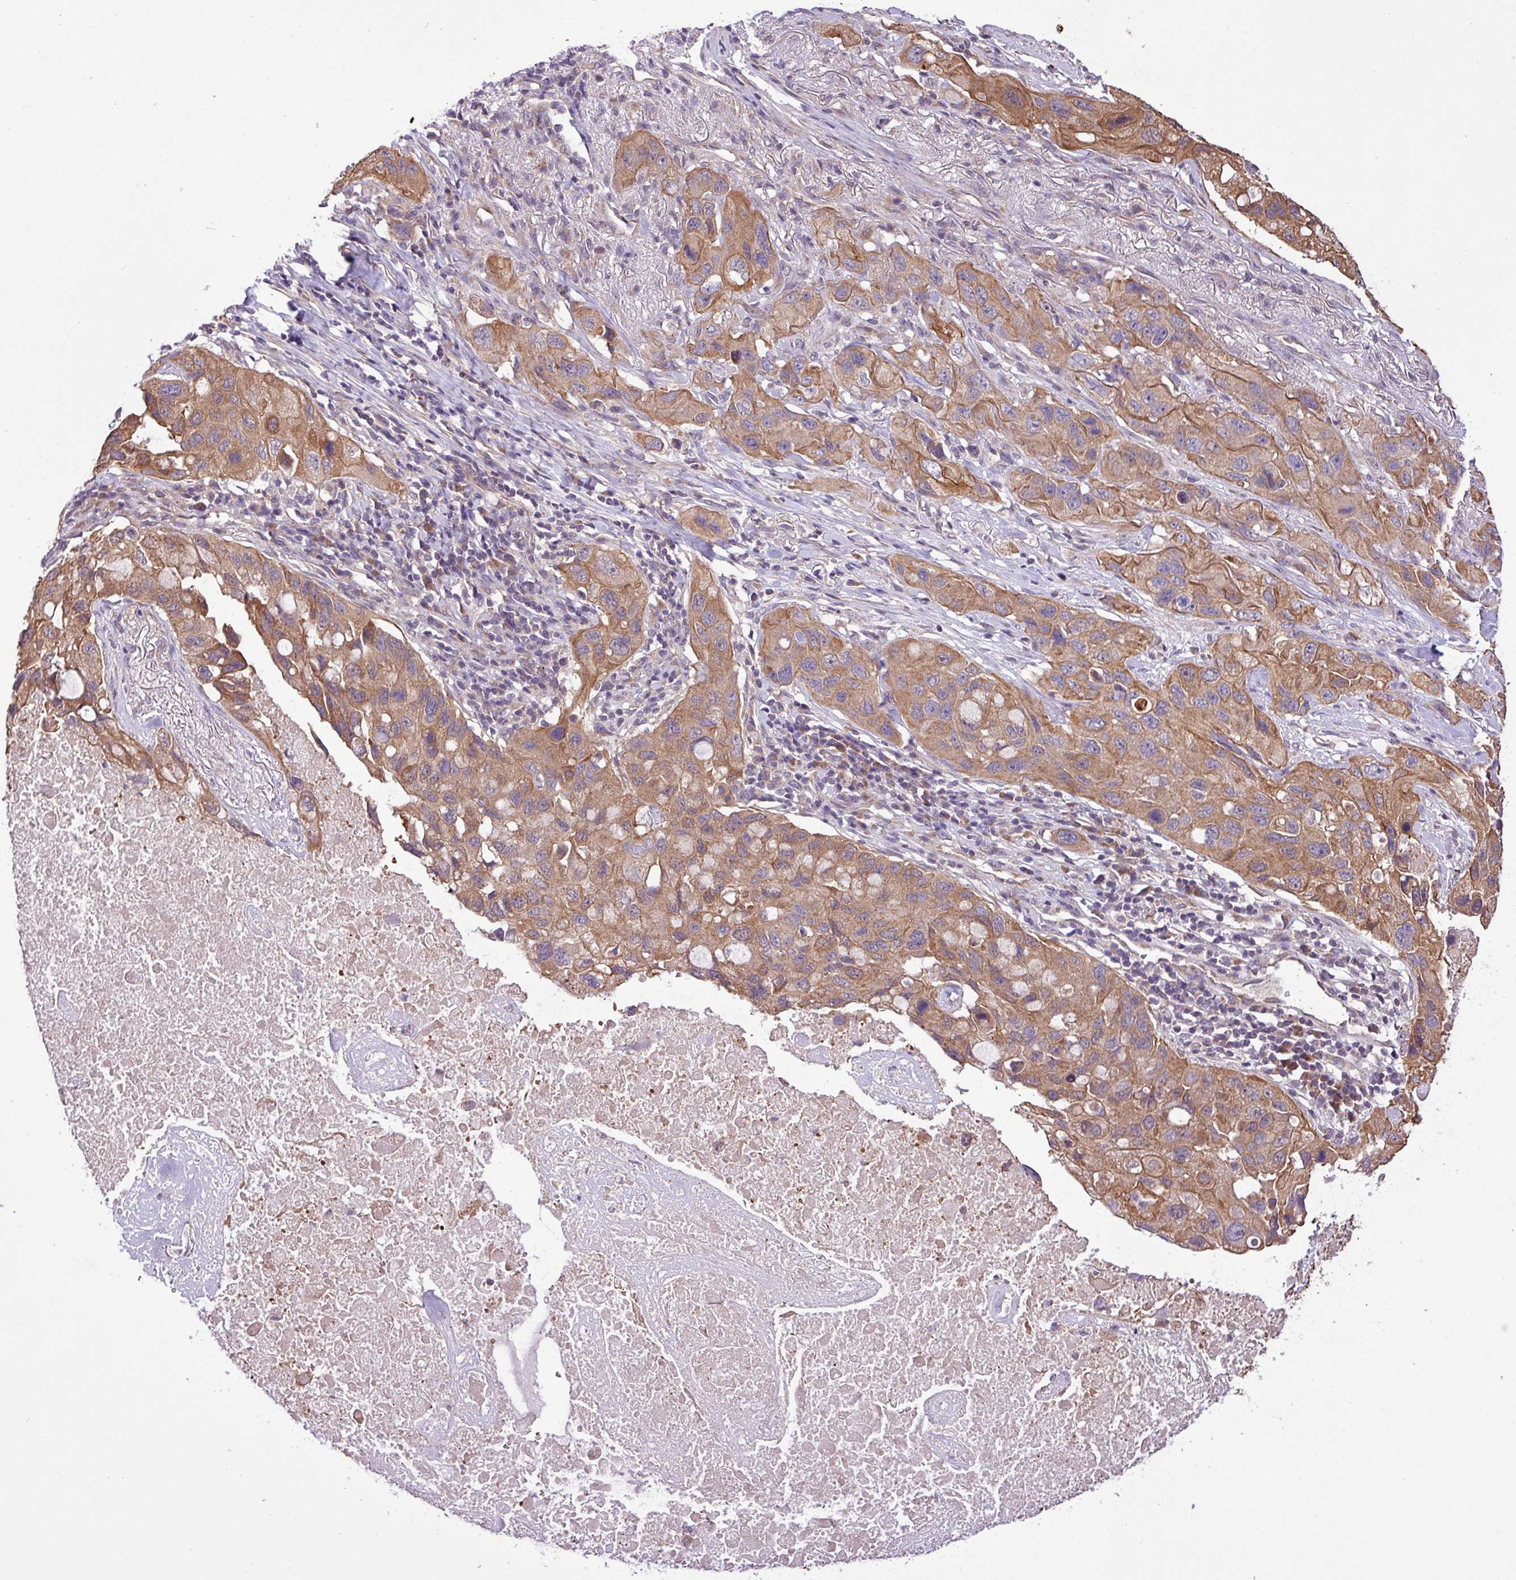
{"staining": {"intensity": "moderate", "quantity": ">75%", "location": "cytoplasmic/membranous"}, "tissue": "lung cancer", "cell_type": "Tumor cells", "image_type": "cancer", "snomed": [{"axis": "morphology", "description": "Squamous cell carcinoma, NOS"}, {"axis": "topography", "description": "Lung"}], "caption": "Immunohistochemical staining of lung cancer (squamous cell carcinoma) demonstrates medium levels of moderate cytoplasmic/membranous protein positivity in approximately >75% of tumor cells.", "gene": "TIMM10B", "patient": {"sex": "female", "age": 73}}